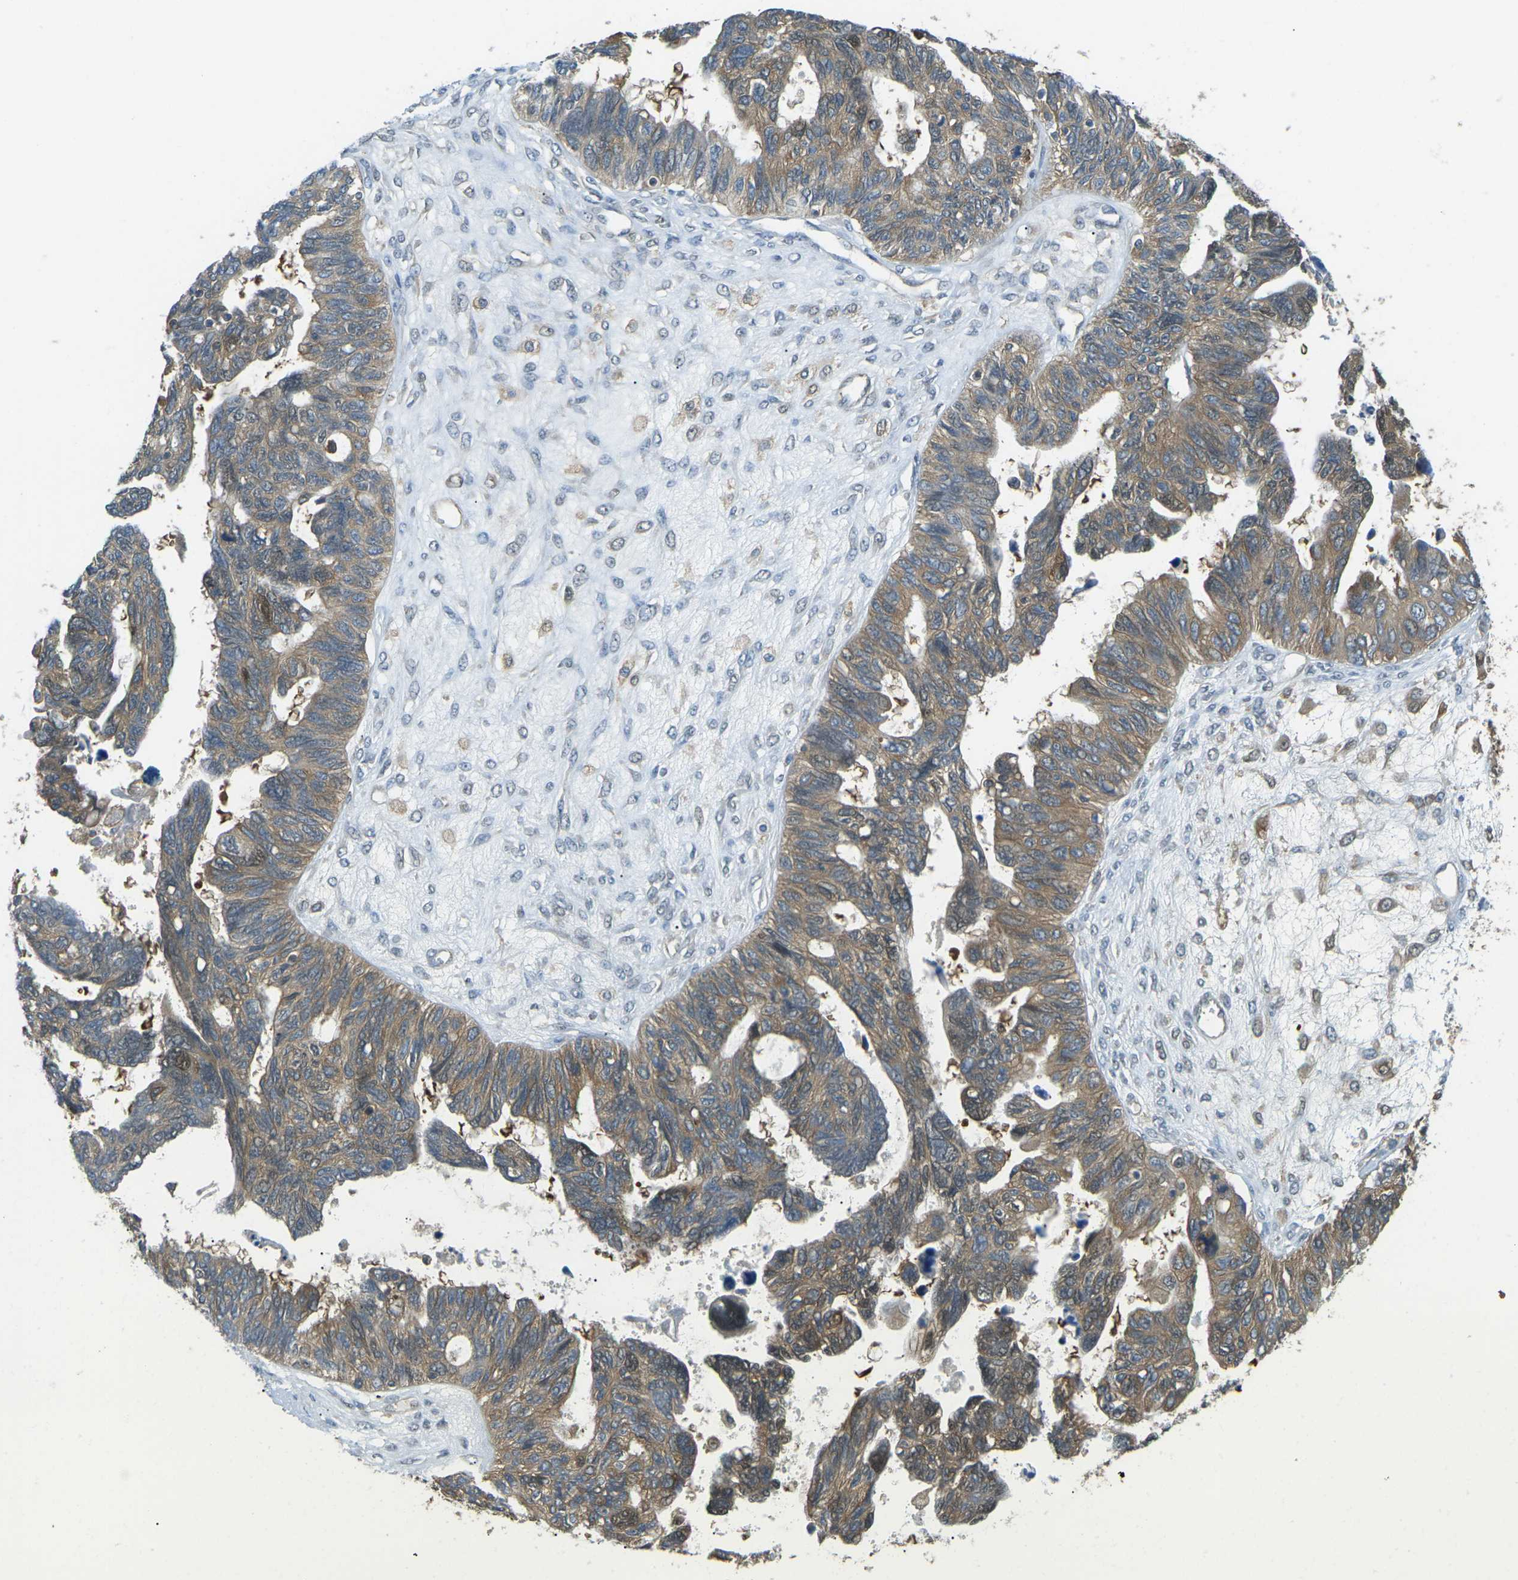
{"staining": {"intensity": "moderate", "quantity": ">75%", "location": "cytoplasmic/membranous"}, "tissue": "ovarian cancer", "cell_type": "Tumor cells", "image_type": "cancer", "snomed": [{"axis": "morphology", "description": "Cystadenocarcinoma, serous, NOS"}, {"axis": "topography", "description": "Ovary"}], "caption": "This micrograph displays ovarian serous cystadenocarcinoma stained with IHC to label a protein in brown. The cytoplasmic/membranous of tumor cells show moderate positivity for the protein. Nuclei are counter-stained blue.", "gene": "PIEZO2", "patient": {"sex": "female", "age": 79}}